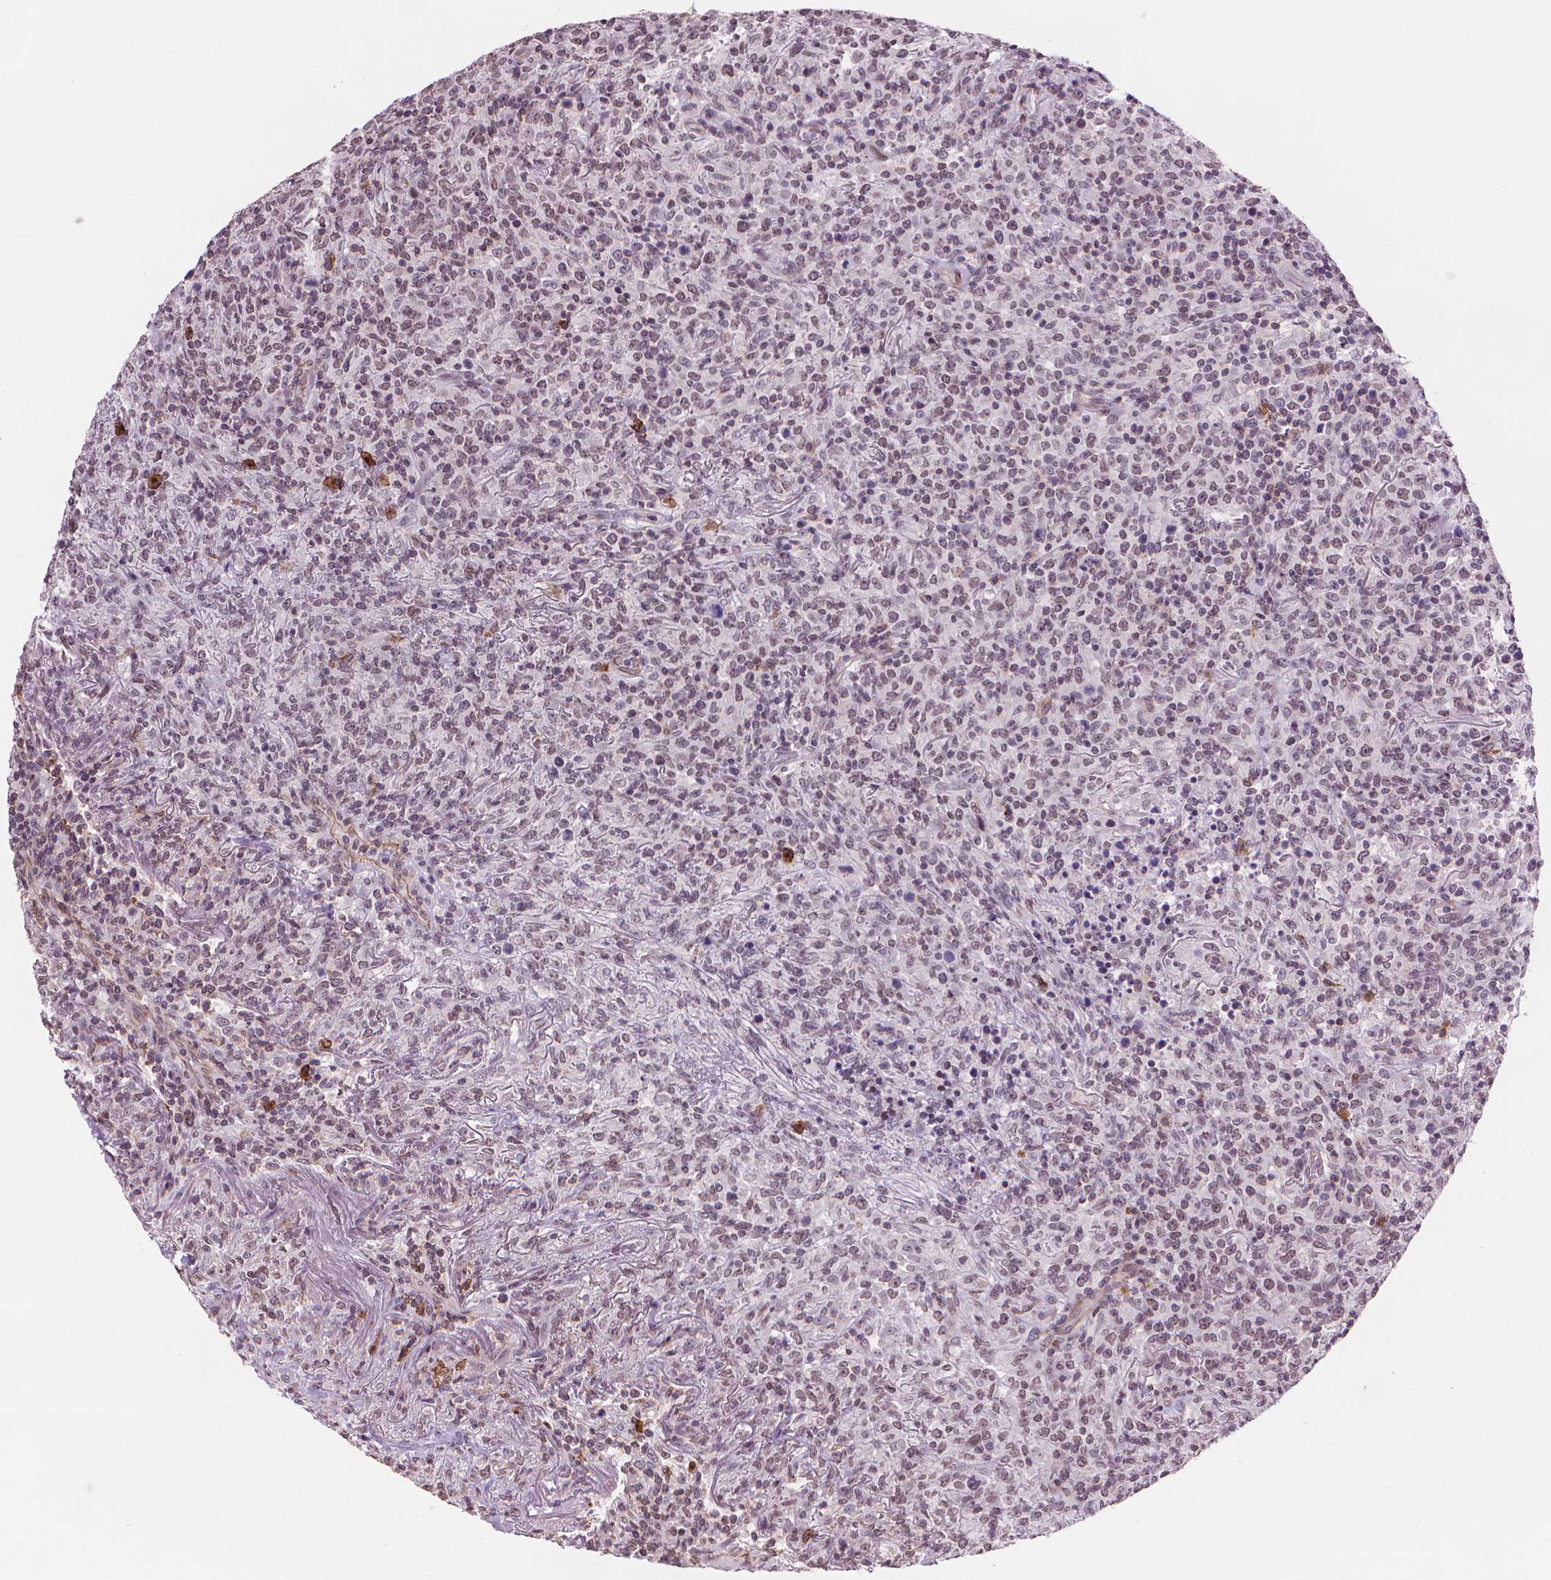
{"staining": {"intensity": "weak", "quantity": "<25%", "location": "cytoplasmic/membranous"}, "tissue": "lymphoma", "cell_type": "Tumor cells", "image_type": "cancer", "snomed": [{"axis": "morphology", "description": "Malignant lymphoma, non-Hodgkin's type, High grade"}, {"axis": "topography", "description": "Lung"}], "caption": "High-grade malignant lymphoma, non-Hodgkin's type was stained to show a protein in brown. There is no significant expression in tumor cells.", "gene": "TMEM184A", "patient": {"sex": "male", "age": 79}}